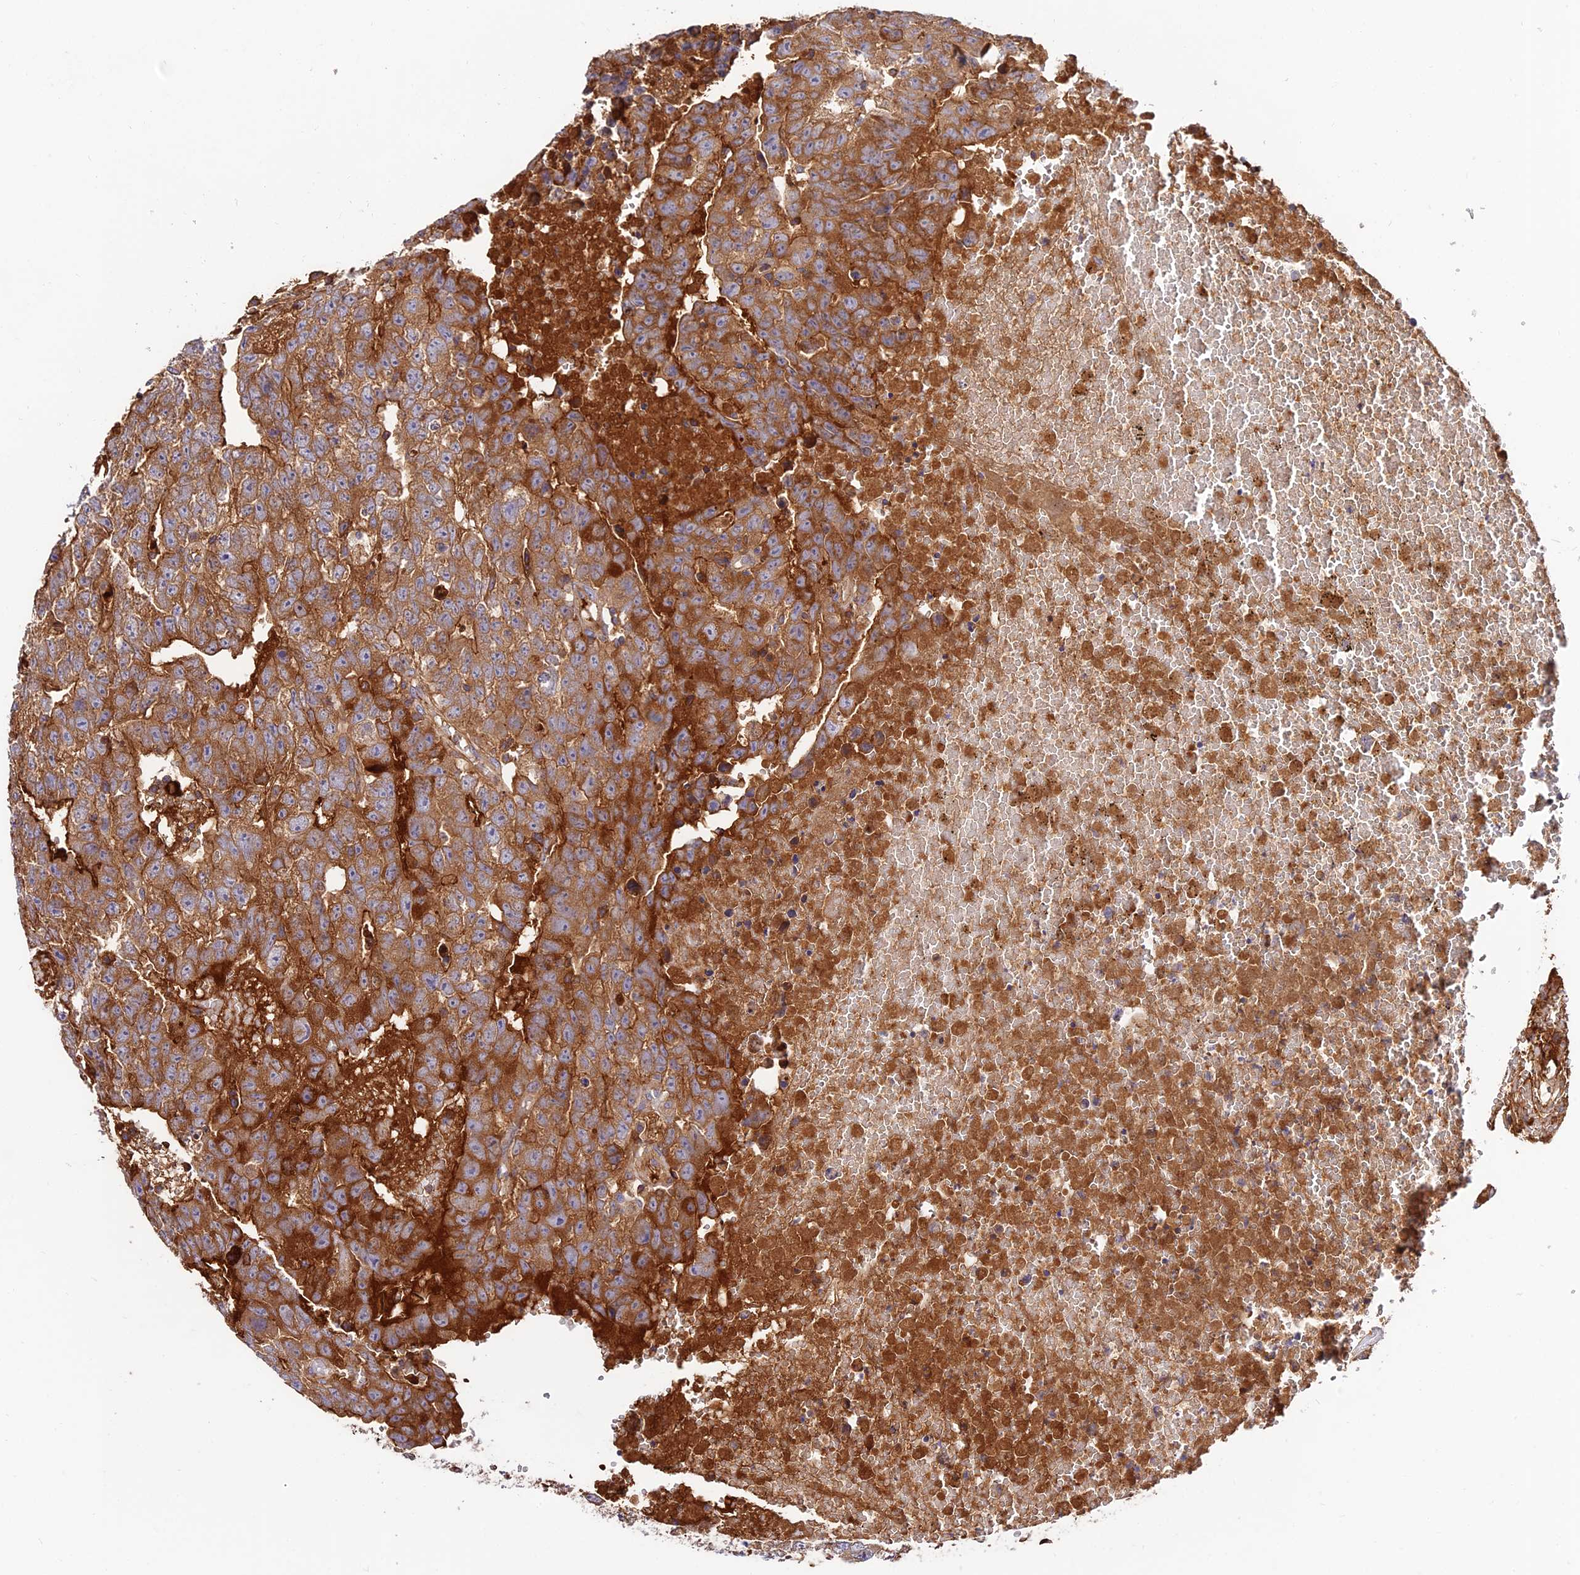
{"staining": {"intensity": "moderate", "quantity": ">75%", "location": "cytoplasmic/membranous"}, "tissue": "testis cancer", "cell_type": "Tumor cells", "image_type": "cancer", "snomed": [{"axis": "morphology", "description": "Carcinoma, Embryonal, NOS"}, {"axis": "topography", "description": "Testis"}], "caption": "The histopathology image displays immunohistochemical staining of testis cancer. There is moderate cytoplasmic/membranous expression is present in about >75% of tumor cells.", "gene": "PYM1", "patient": {"sex": "male", "age": 25}}